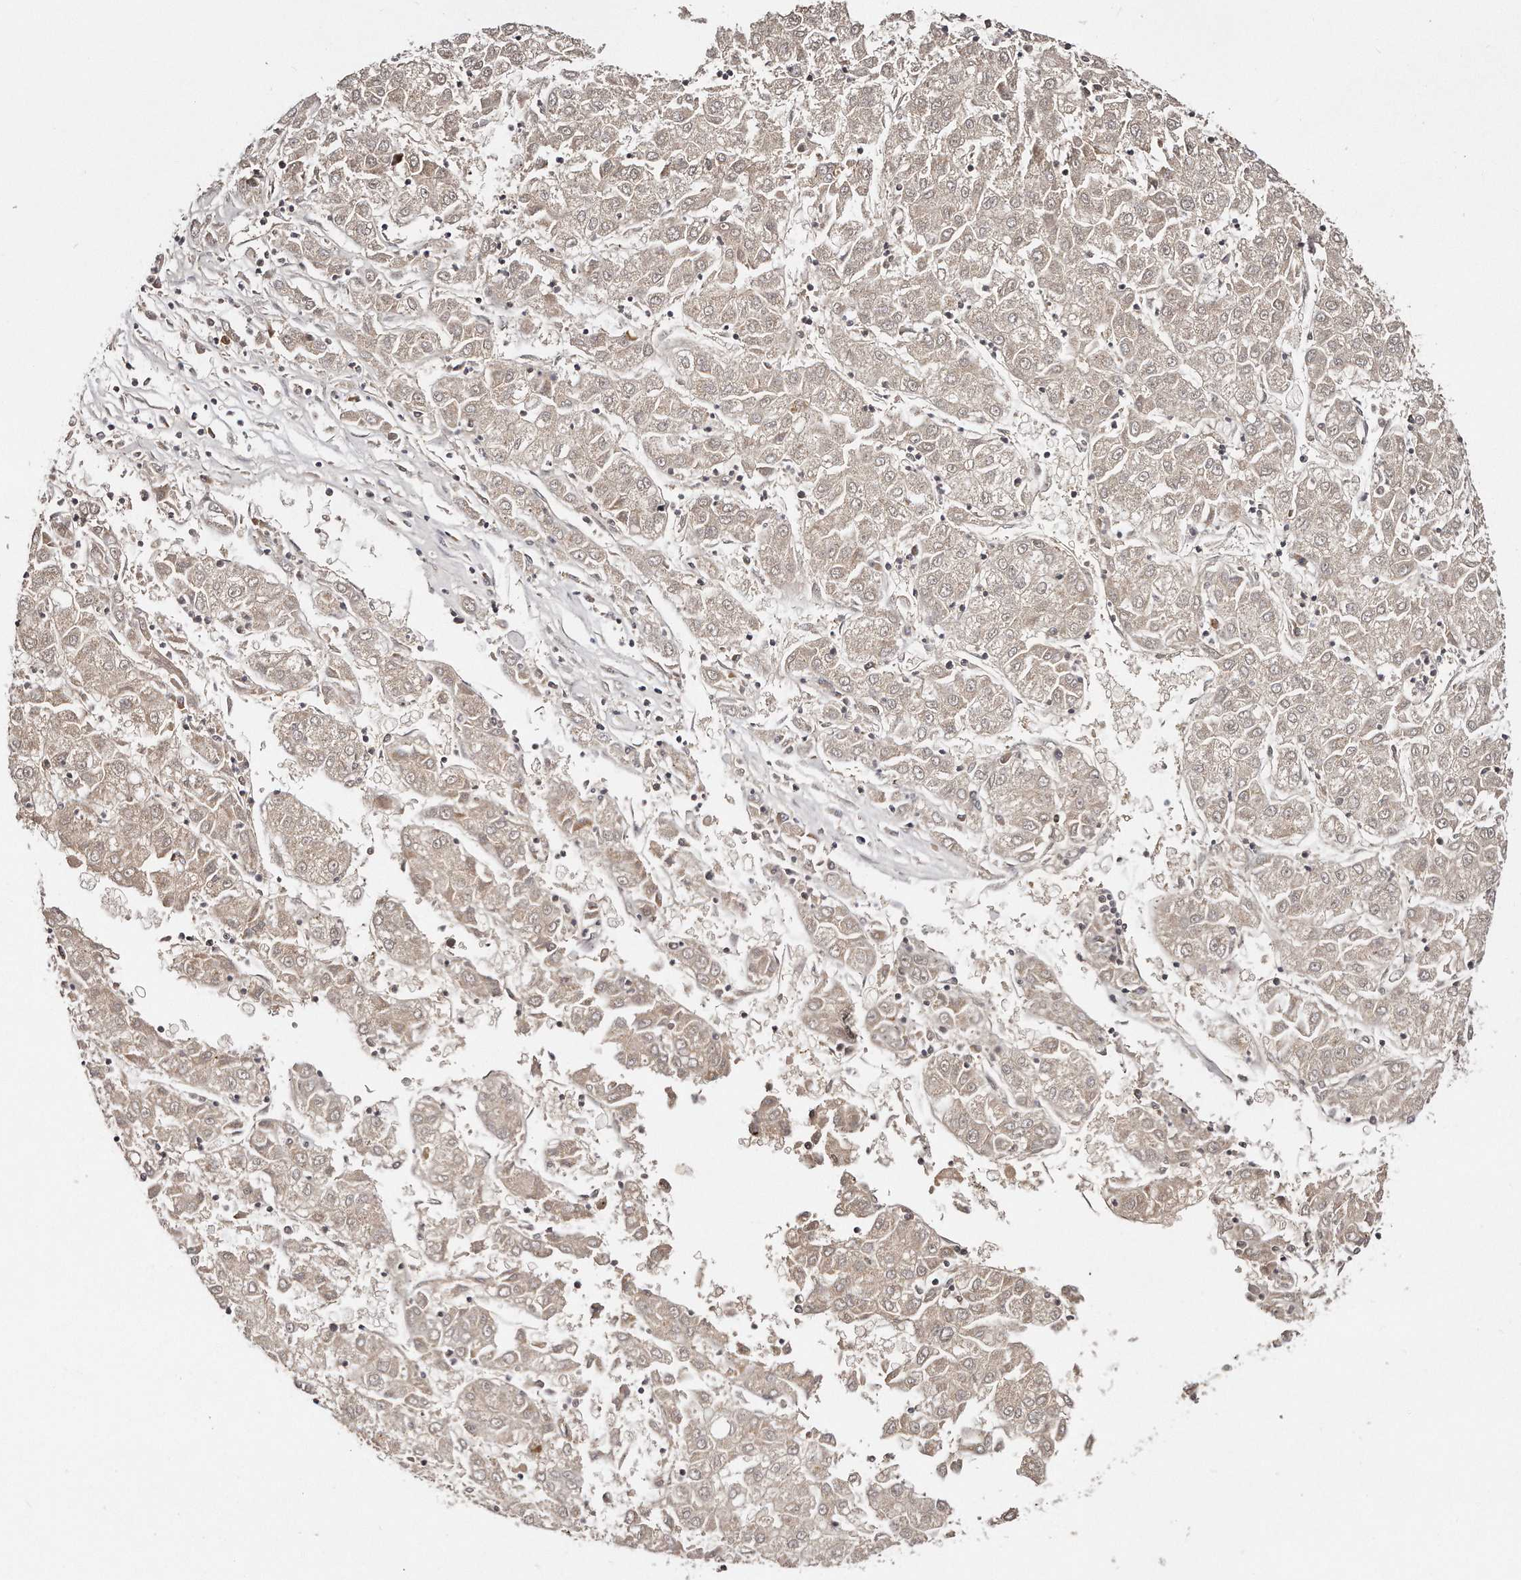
{"staining": {"intensity": "negative", "quantity": "none", "location": "none"}, "tissue": "liver cancer", "cell_type": "Tumor cells", "image_type": "cancer", "snomed": [{"axis": "morphology", "description": "Carcinoma, Hepatocellular, NOS"}, {"axis": "topography", "description": "Liver"}], "caption": "IHC image of neoplastic tissue: human liver hepatocellular carcinoma stained with DAB reveals no significant protein expression in tumor cells. (Brightfield microscopy of DAB (3,3'-diaminobenzidine) immunohistochemistry at high magnification).", "gene": "SOX4", "patient": {"sex": "male", "age": 72}}